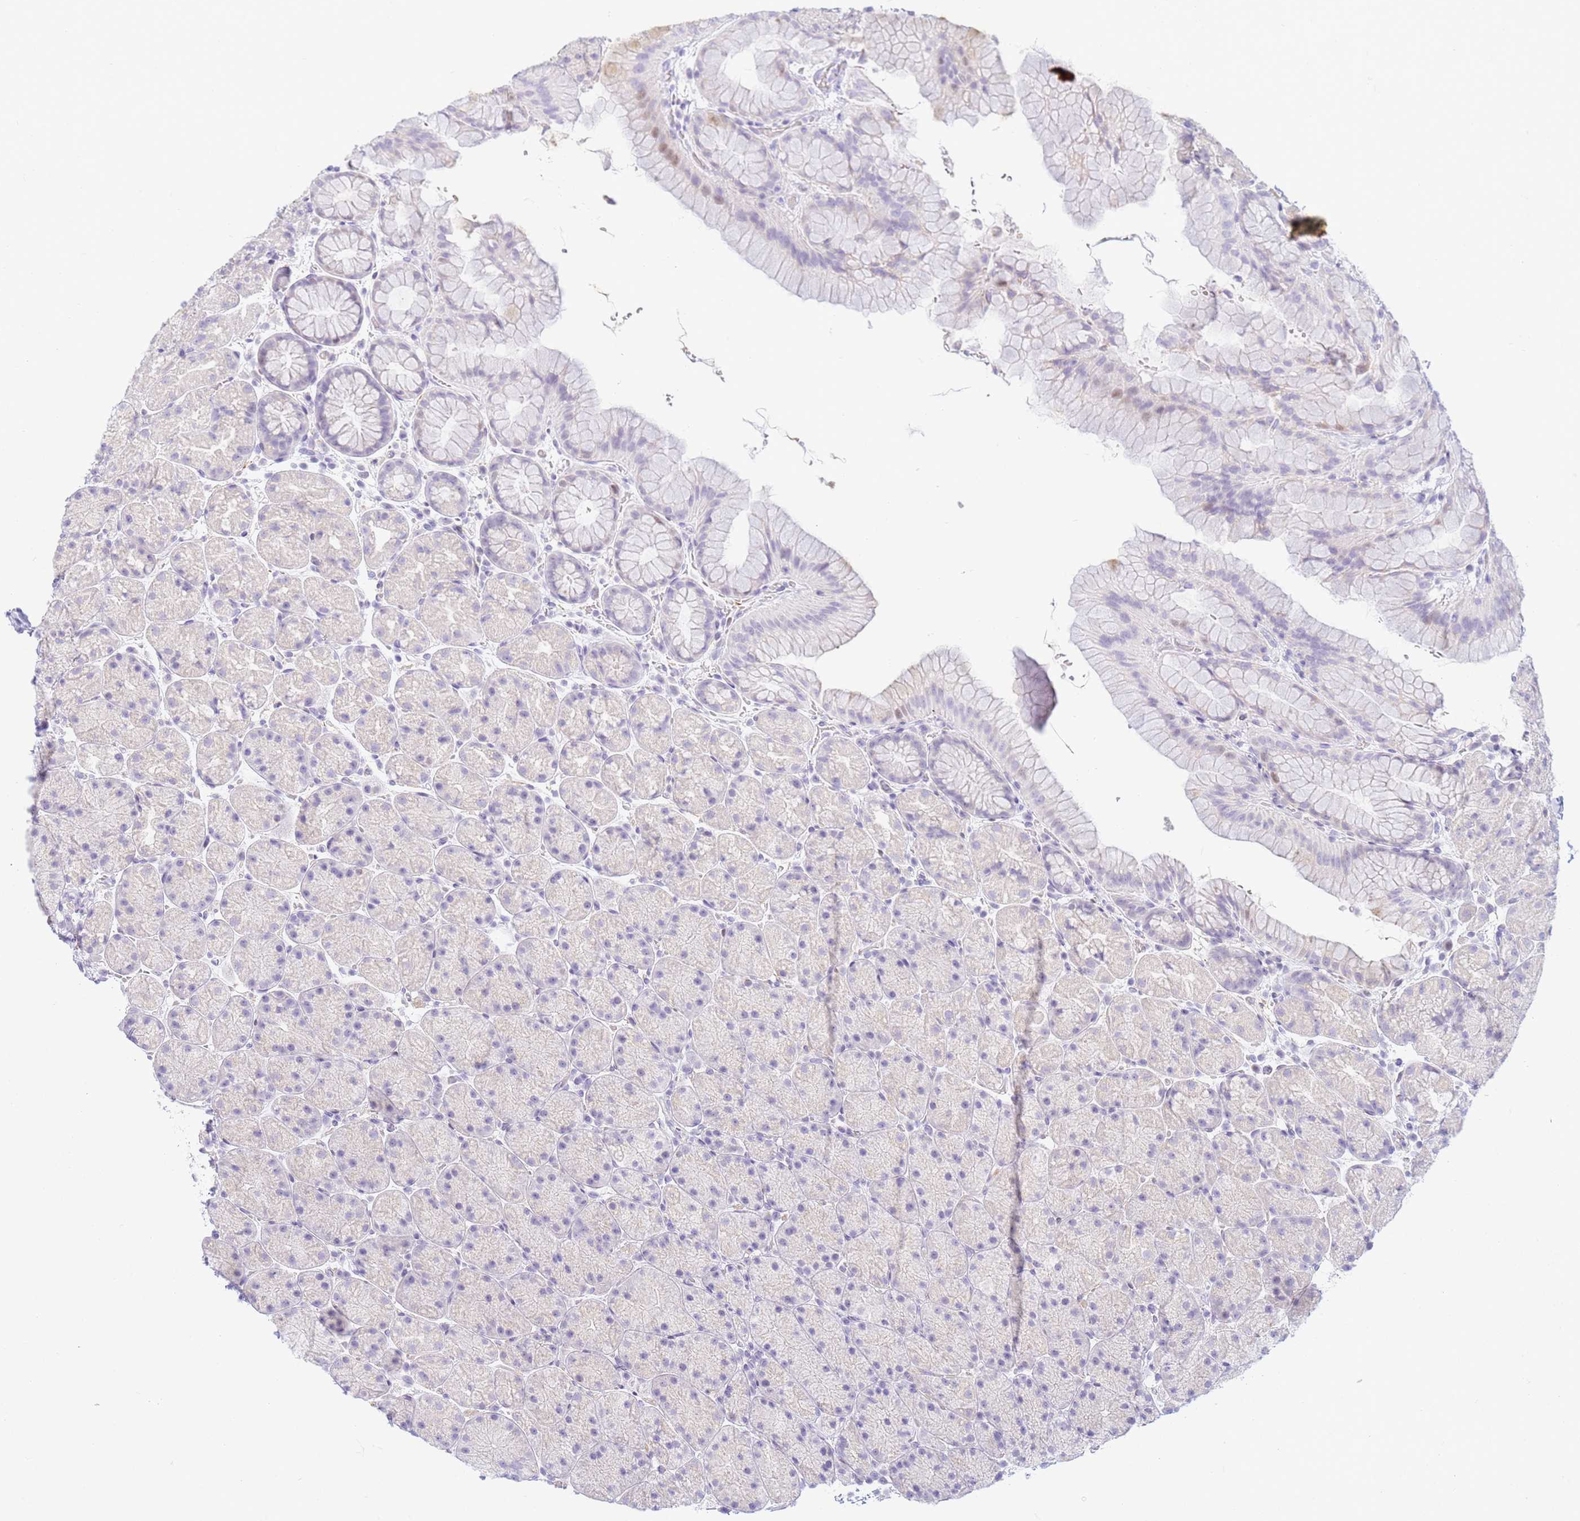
{"staining": {"intensity": "negative", "quantity": "none", "location": "none"}, "tissue": "stomach", "cell_type": "Glandular cells", "image_type": "normal", "snomed": [{"axis": "morphology", "description": "Normal tissue, NOS"}, {"axis": "topography", "description": "Stomach, upper"}, {"axis": "topography", "description": "Stomach, lower"}], "caption": "Immunohistochemistry image of benign human stomach stained for a protein (brown), which shows no staining in glandular cells. The staining is performed using DAB (3,3'-diaminobenzidine) brown chromogen with nuclei counter-stained in using hematoxylin.", "gene": "SNX20", "patient": {"sex": "male", "age": 67}}